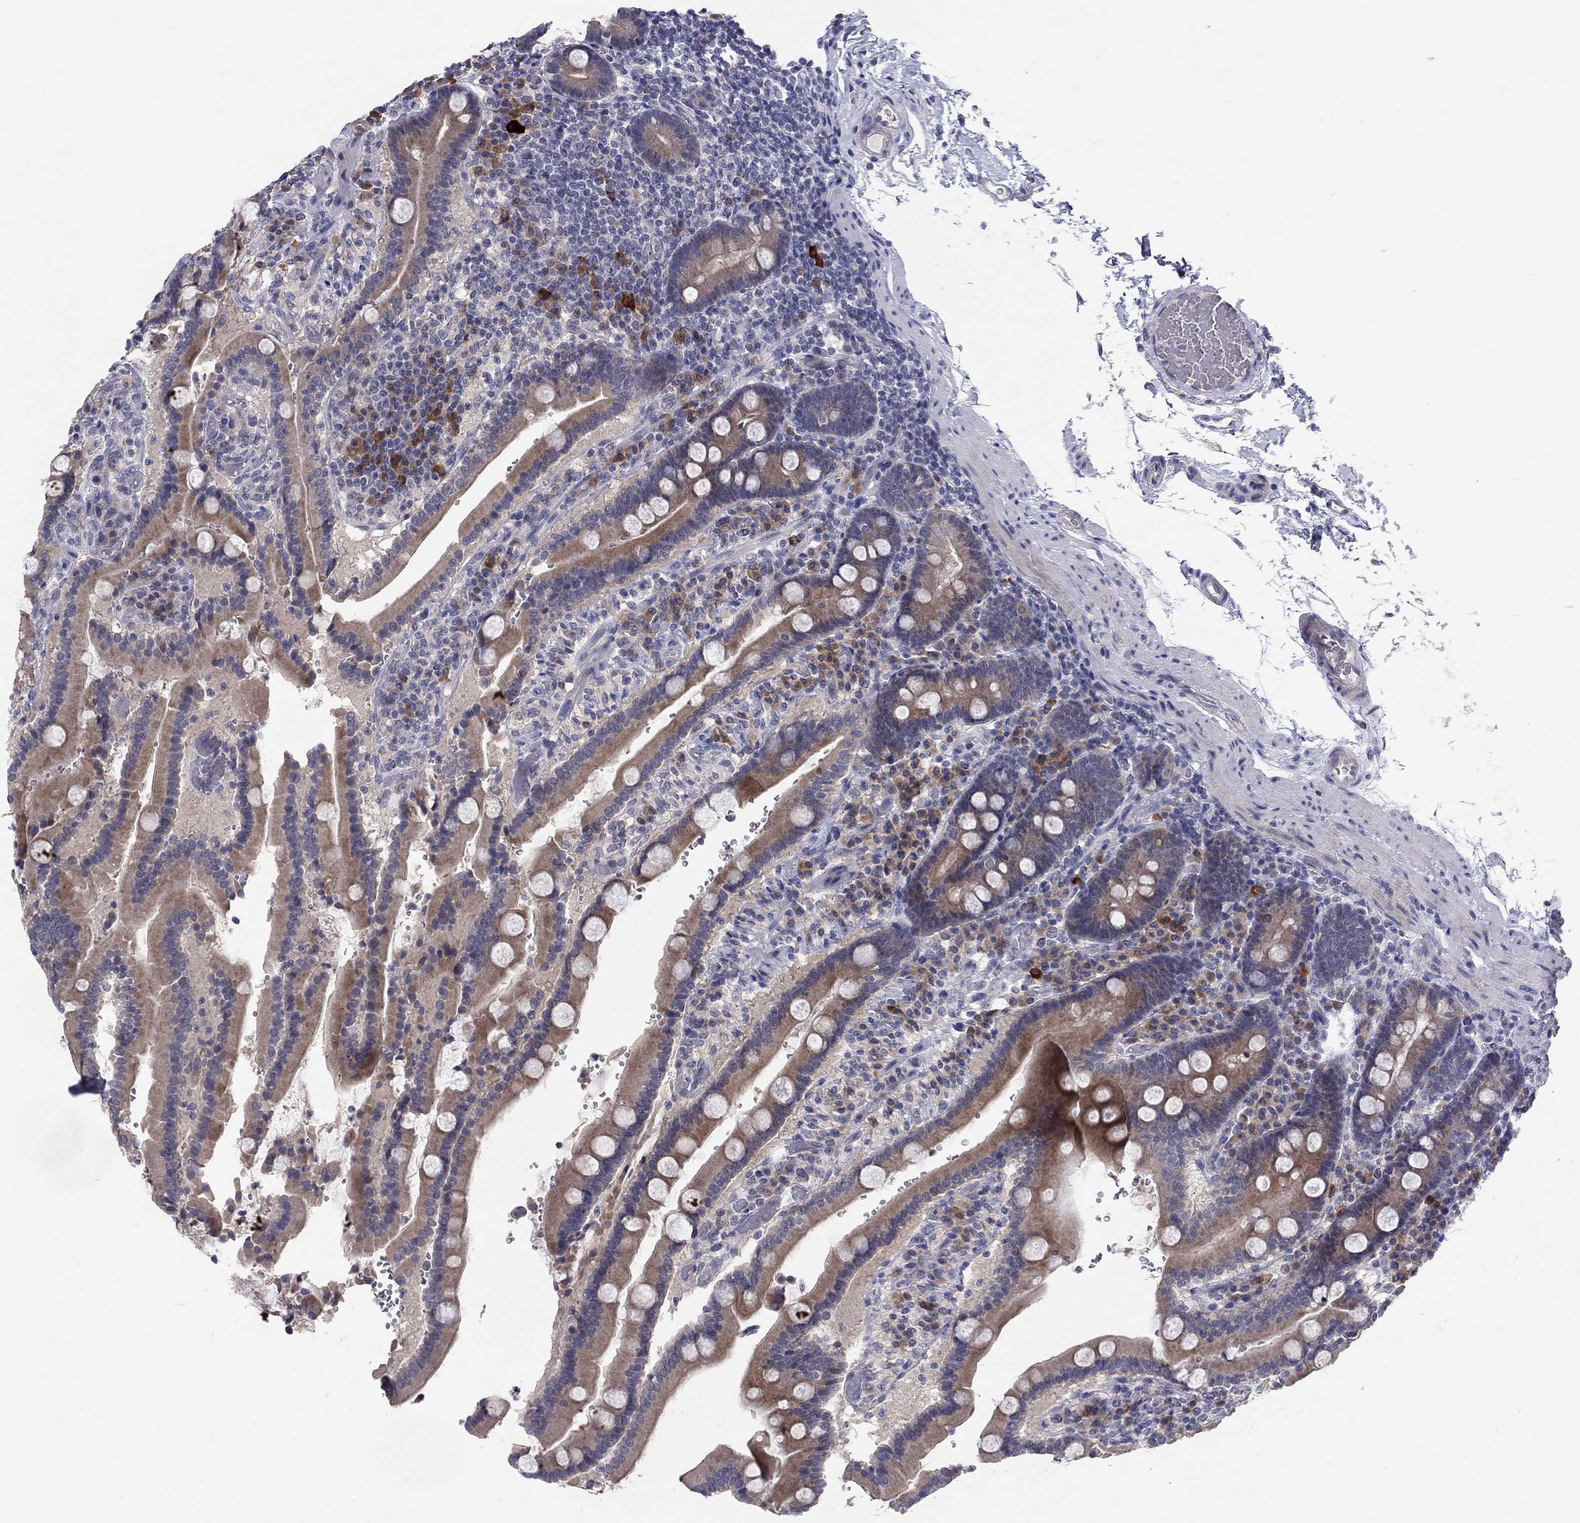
{"staining": {"intensity": "moderate", "quantity": "25%-75%", "location": "cytoplasmic/membranous"}, "tissue": "duodenum", "cell_type": "Glandular cells", "image_type": "normal", "snomed": [{"axis": "morphology", "description": "Normal tissue, NOS"}, {"axis": "topography", "description": "Duodenum"}], "caption": "Approximately 25%-75% of glandular cells in normal human duodenum show moderate cytoplasmic/membranous protein positivity as visualized by brown immunohistochemical staining.", "gene": "CACNA1A", "patient": {"sex": "female", "age": 62}}